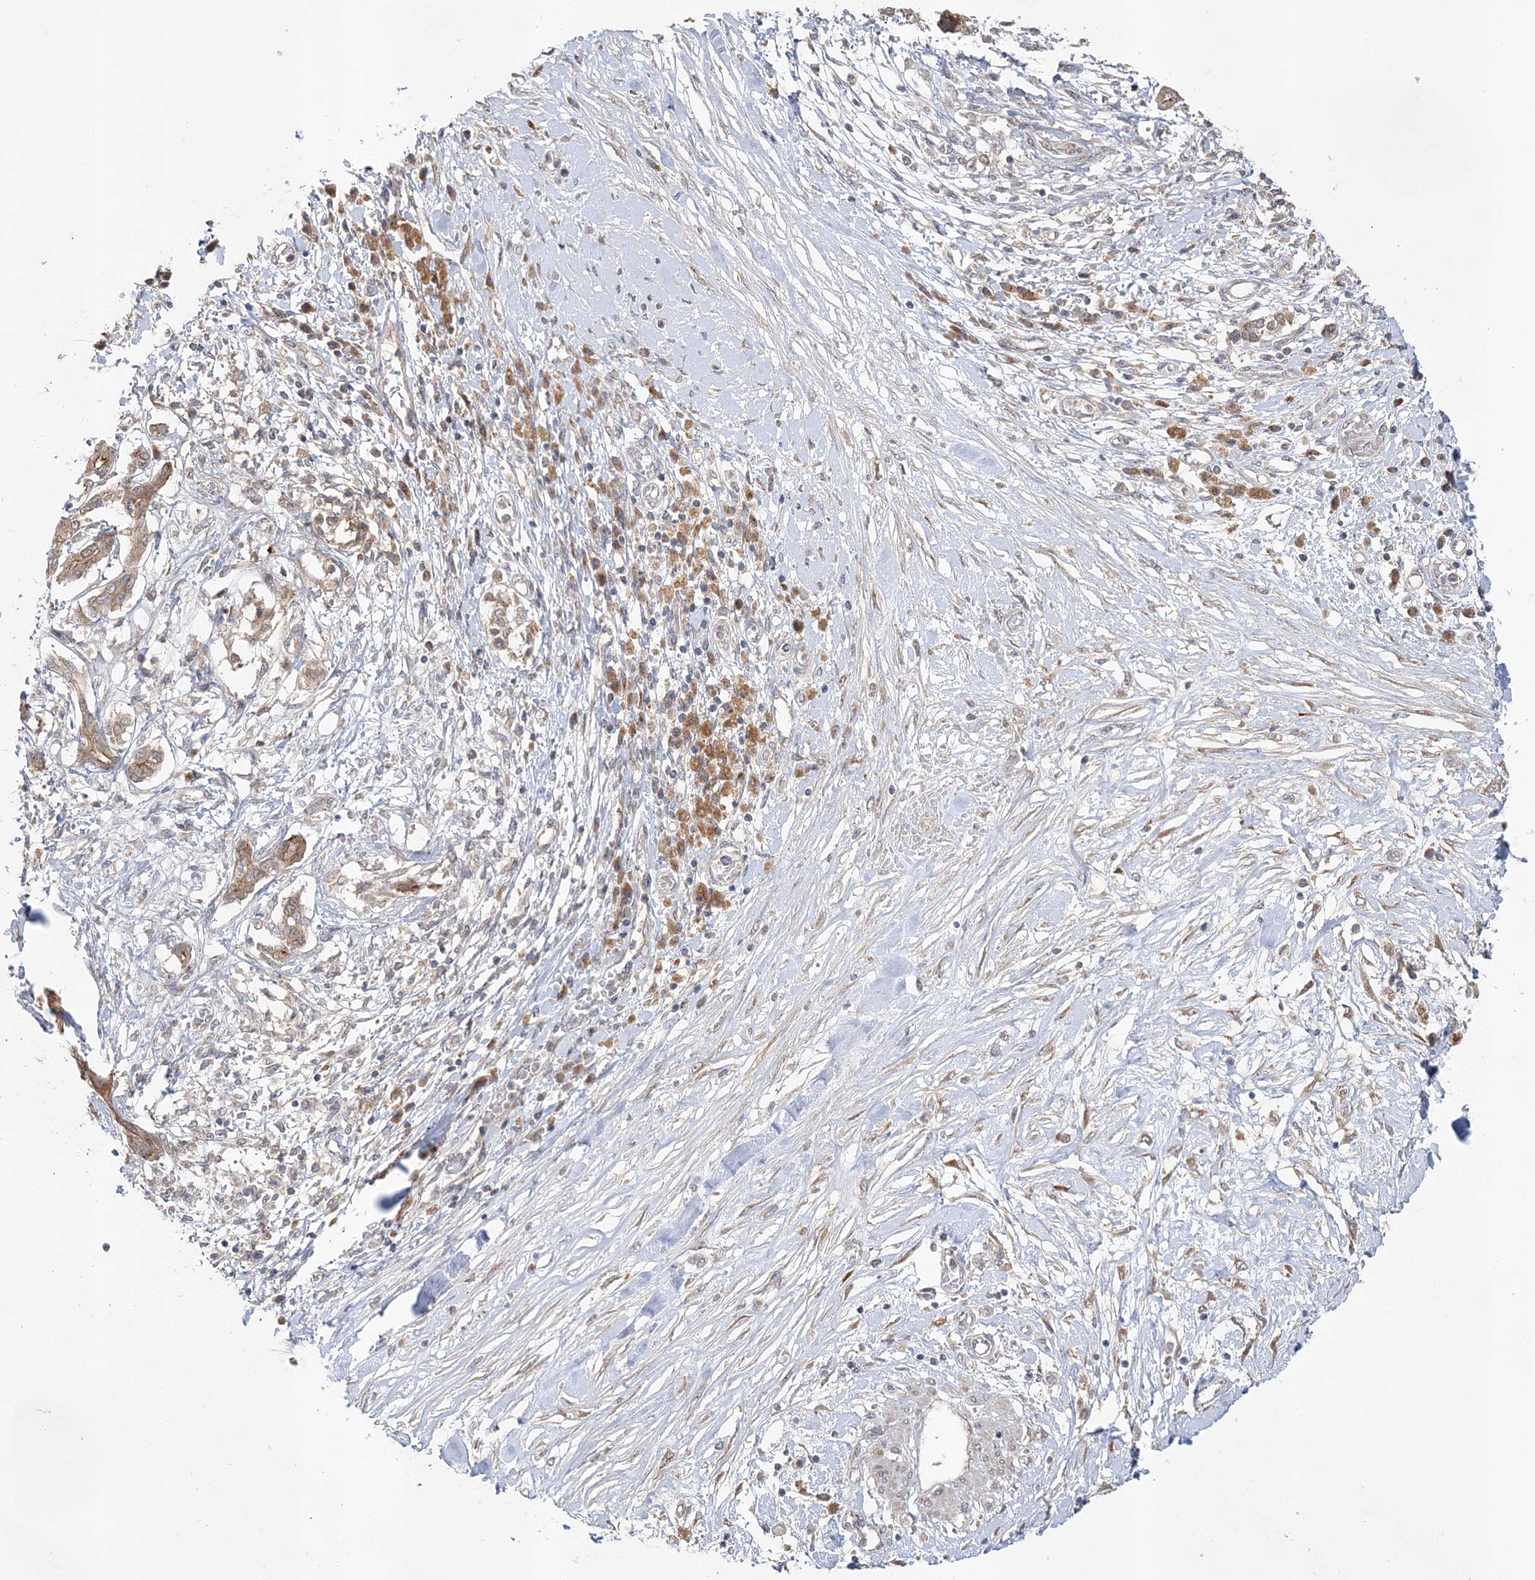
{"staining": {"intensity": "moderate", "quantity": ">75%", "location": "cytoplasmic/membranous"}, "tissue": "pancreatic cancer", "cell_type": "Tumor cells", "image_type": "cancer", "snomed": [{"axis": "morphology", "description": "Inflammation, NOS"}, {"axis": "morphology", "description": "Adenocarcinoma, NOS"}, {"axis": "topography", "description": "Pancreas"}], "caption": "A photomicrograph of human pancreatic cancer stained for a protein reveals moderate cytoplasmic/membranous brown staining in tumor cells.", "gene": "MMADHC", "patient": {"sex": "female", "age": 56}}